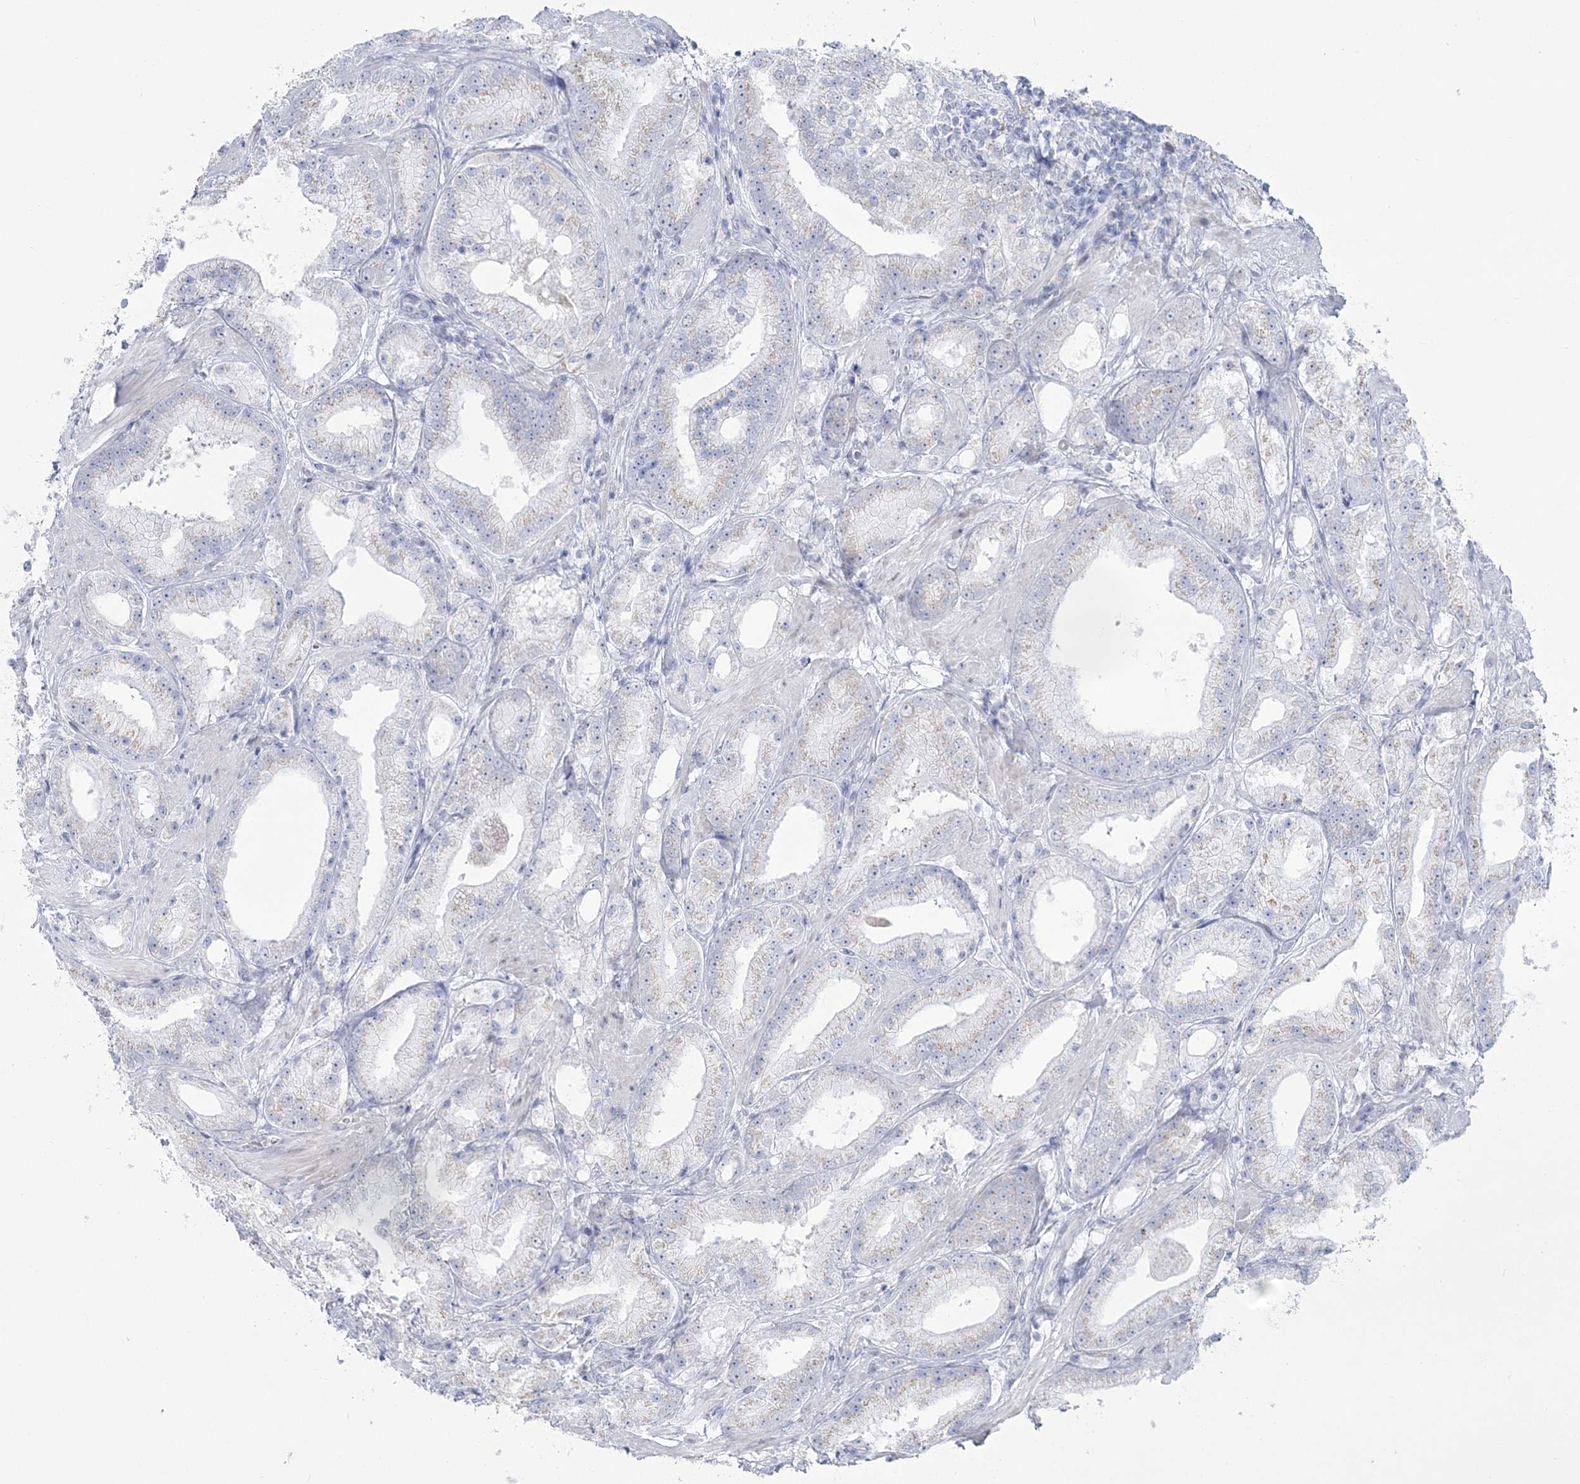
{"staining": {"intensity": "negative", "quantity": "none", "location": "none"}, "tissue": "prostate cancer", "cell_type": "Tumor cells", "image_type": "cancer", "snomed": [{"axis": "morphology", "description": "Adenocarcinoma, Low grade"}, {"axis": "topography", "description": "Prostate"}], "caption": "Human adenocarcinoma (low-grade) (prostate) stained for a protein using IHC reveals no expression in tumor cells.", "gene": "ZNF843", "patient": {"sex": "male", "age": 67}}